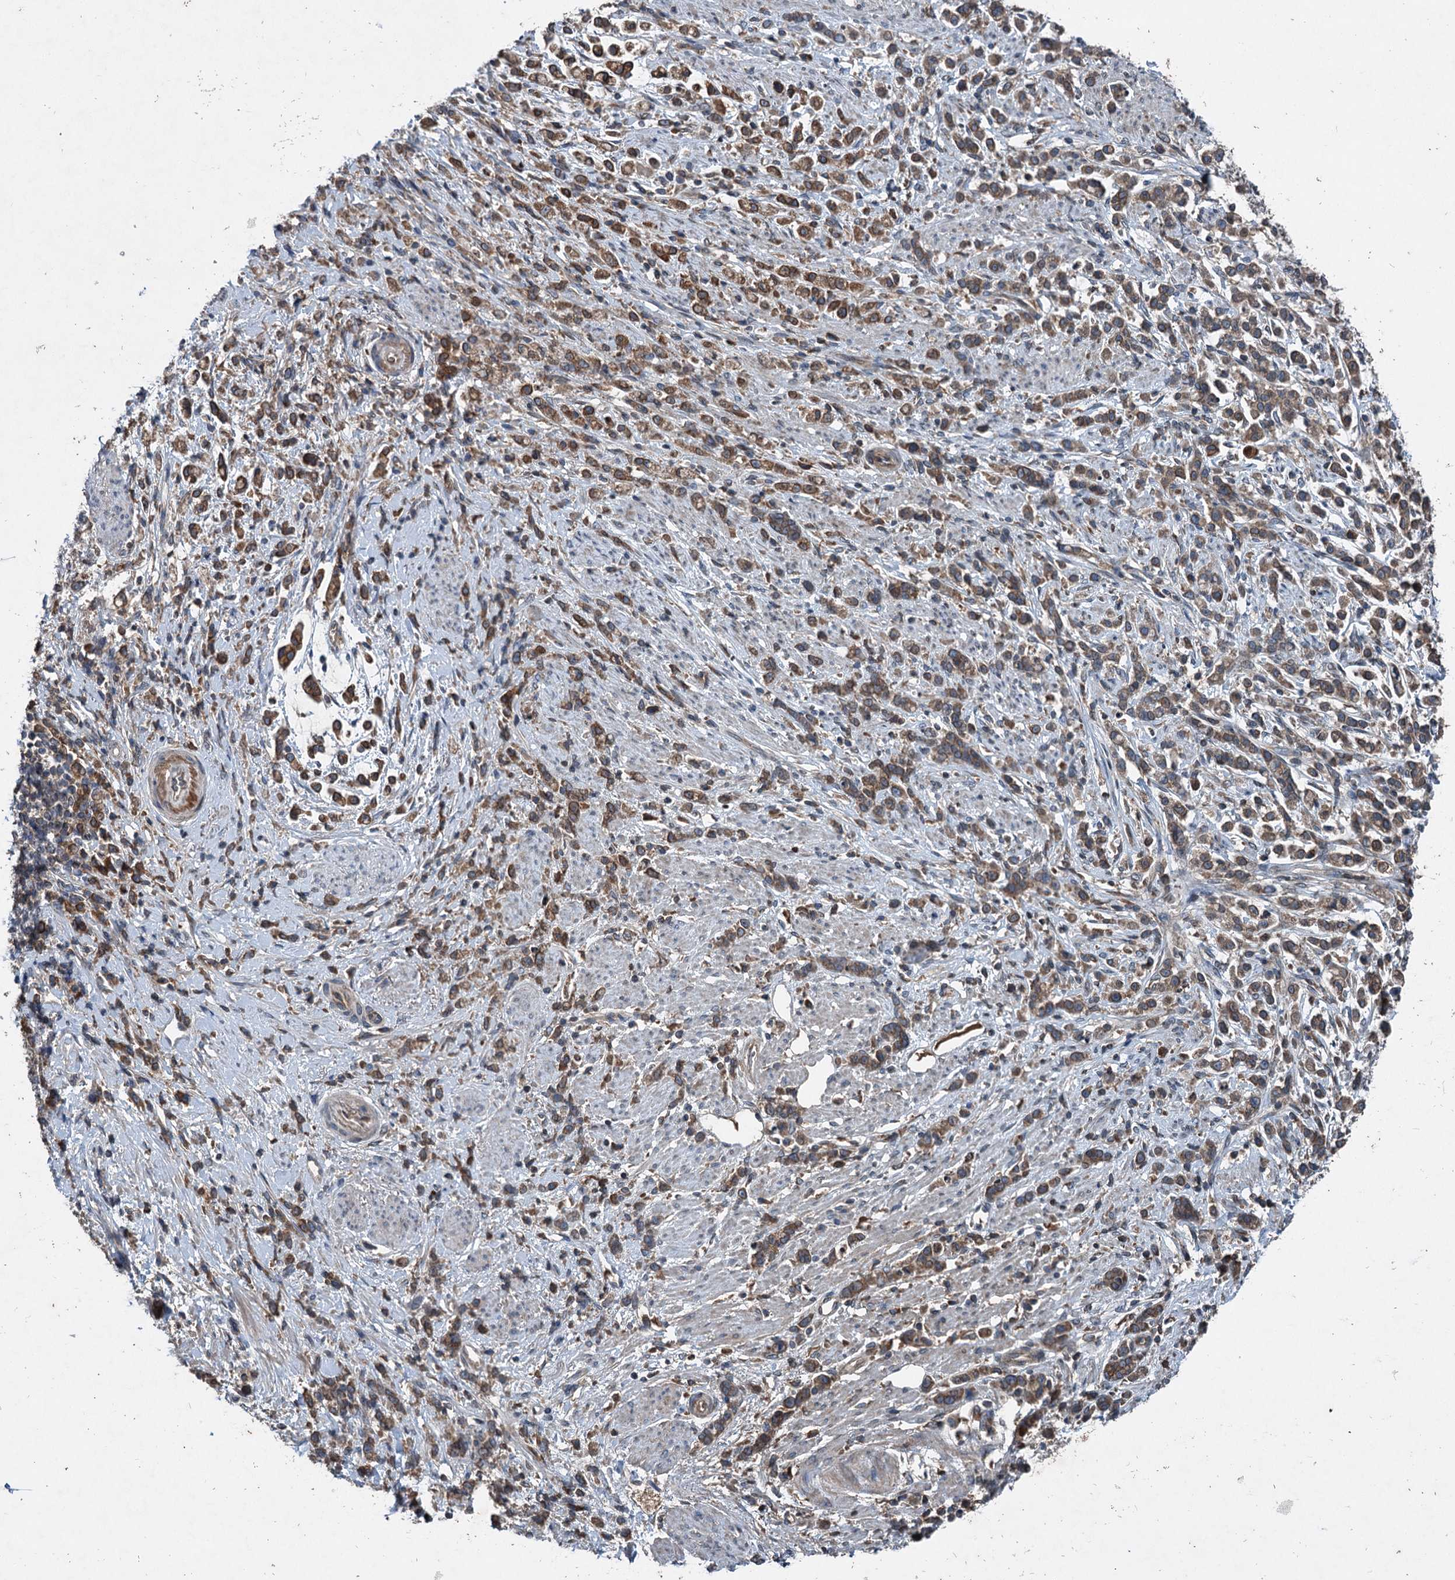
{"staining": {"intensity": "moderate", "quantity": ">75%", "location": "cytoplasmic/membranous"}, "tissue": "stomach cancer", "cell_type": "Tumor cells", "image_type": "cancer", "snomed": [{"axis": "morphology", "description": "Adenocarcinoma, NOS"}, {"axis": "topography", "description": "Stomach"}], "caption": "IHC photomicrograph of stomach cancer stained for a protein (brown), which exhibits medium levels of moderate cytoplasmic/membranous positivity in about >75% of tumor cells.", "gene": "TAPBPL", "patient": {"sex": "female", "age": 60}}